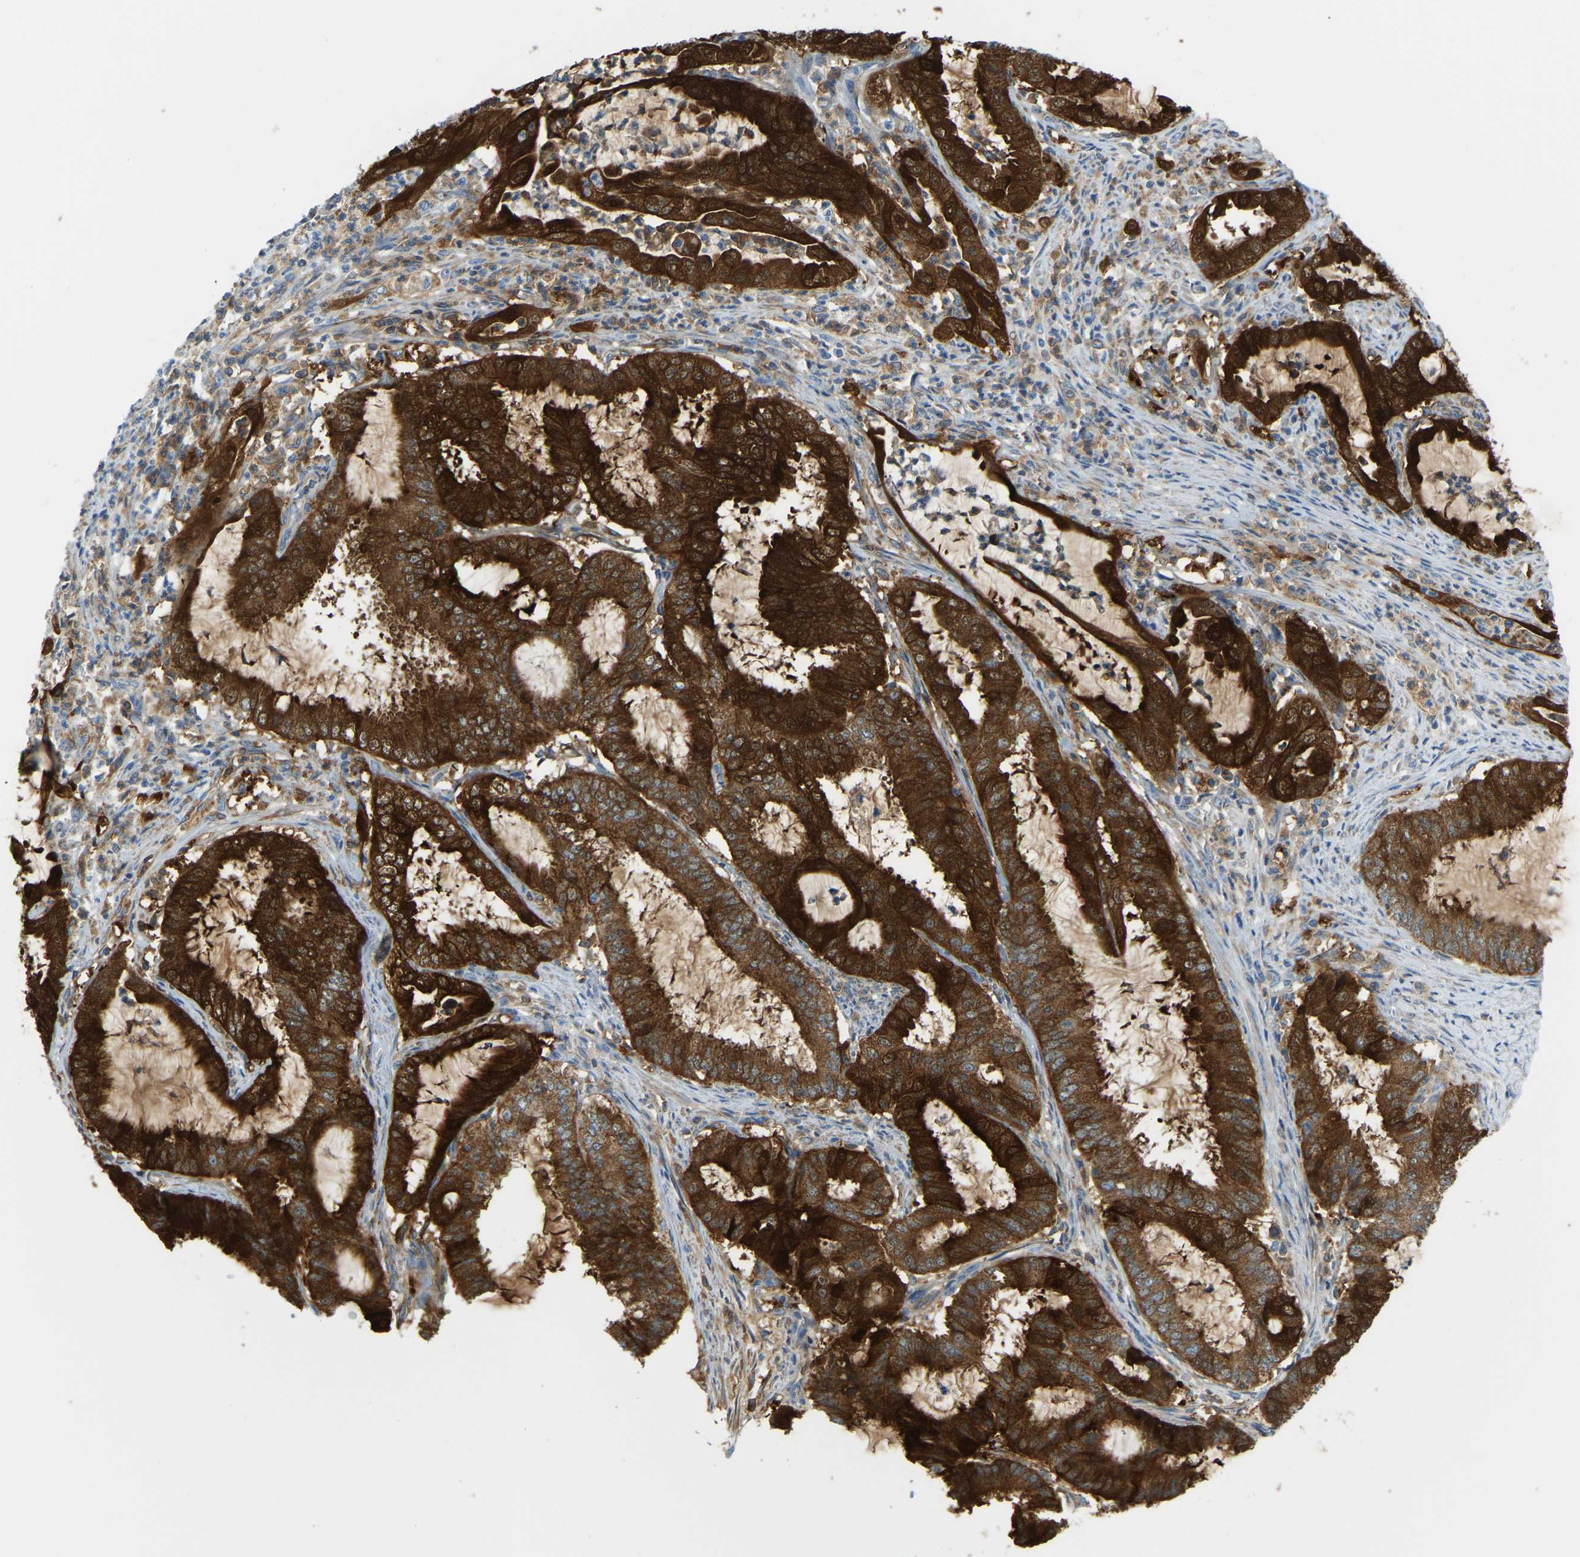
{"staining": {"intensity": "strong", "quantity": ">75%", "location": "cytoplasmic/membranous"}, "tissue": "endometrial cancer", "cell_type": "Tumor cells", "image_type": "cancer", "snomed": [{"axis": "morphology", "description": "Adenocarcinoma, NOS"}, {"axis": "topography", "description": "Endometrium"}], "caption": "The immunohistochemical stain shows strong cytoplasmic/membranous staining in tumor cells of endometrial adenocarcinoma tissue.", "gene": "GDA", "patient": {"sex": "female", "age": 51}}